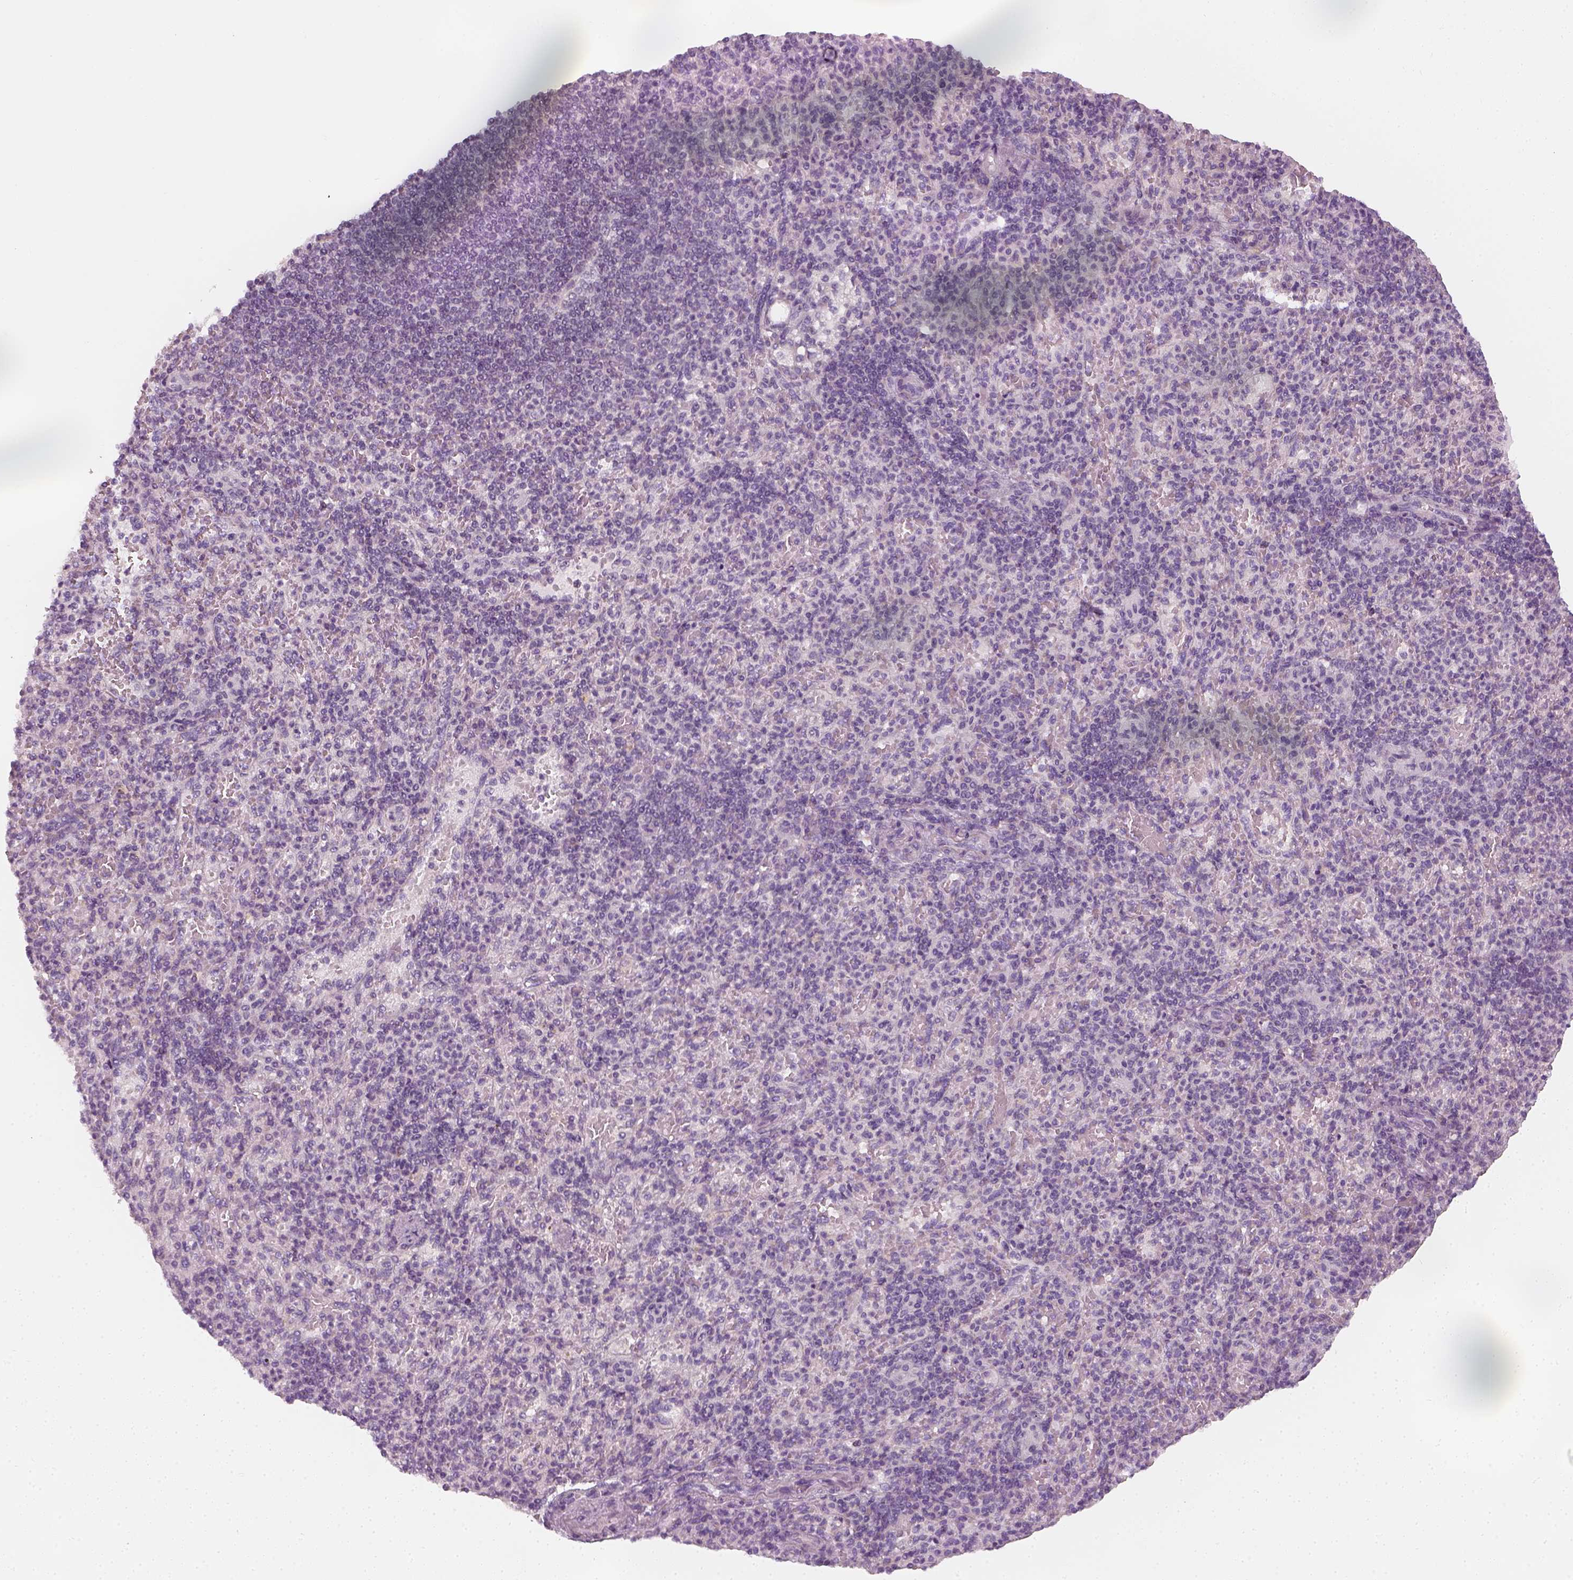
{"staining": {"intensity": "negative", "quantity": "none", "location": "none"}, "tissue": "spleen", "cell_type": "Cells in red pulp", "image_type": "normal", "snomed": [{"axis": "morphology", "description": "Normal tissue, NOS"}, {"axis": "topography", "description": "Spleen"}], "caption": "The histopathology image displays no significant expression in cells in red pulp of spleen.", "gene": "PRAME", "patient": {"sex": "female", "age": 74}}